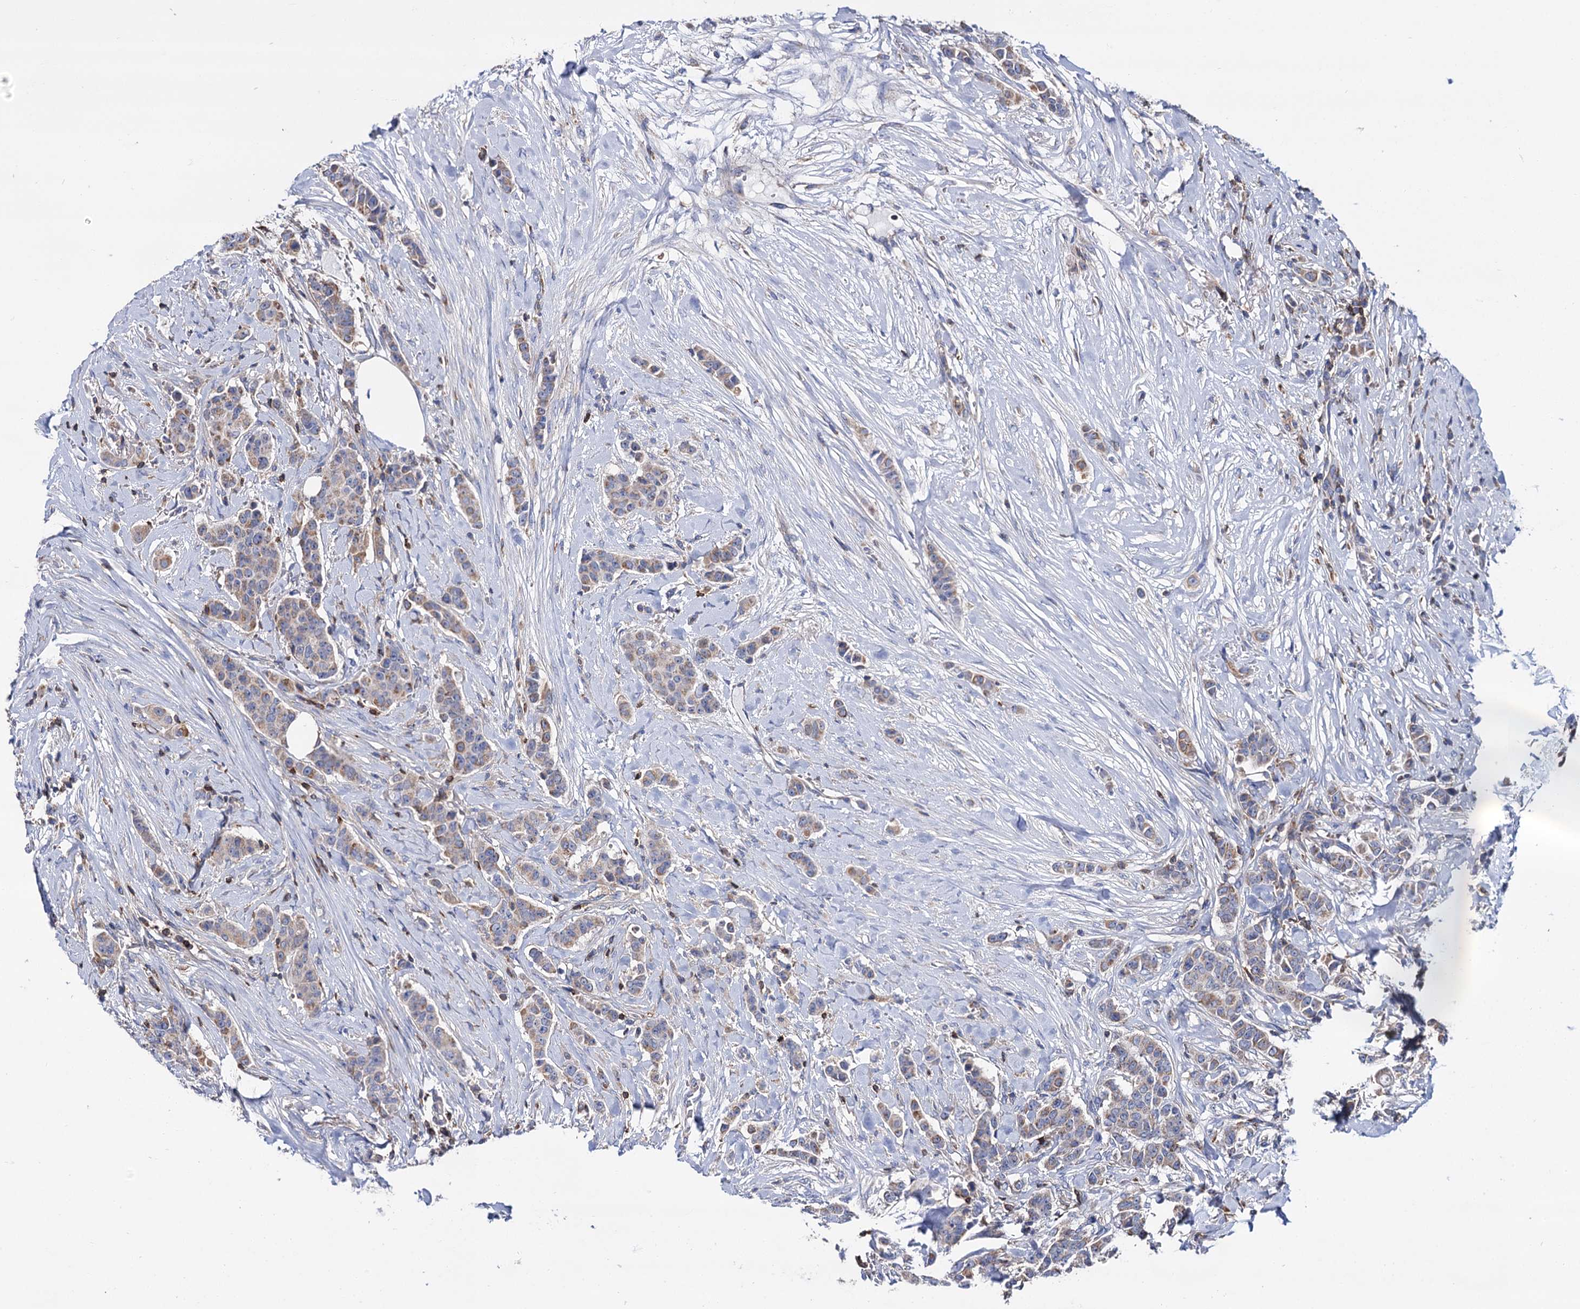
{"staining": {"intensity": "moderate", "quantity": ">75%", "location": "cytoplasmic/membranous"}, "tissue": "breast cancer", "cell_type": "Tumor cells", "image_type": "cancer", "snomed": [{"axis": "morphology", "description": "Duct carcinoma"}, {"axis": "topography", "description": "Breast"}], "caption": "Breast cancer stained for a protein shows moderate cytoplasmic/membranous positivity in tumor cells.", "gene": "UBASH3B", "patient": {"sex": "female", "age": 40}}